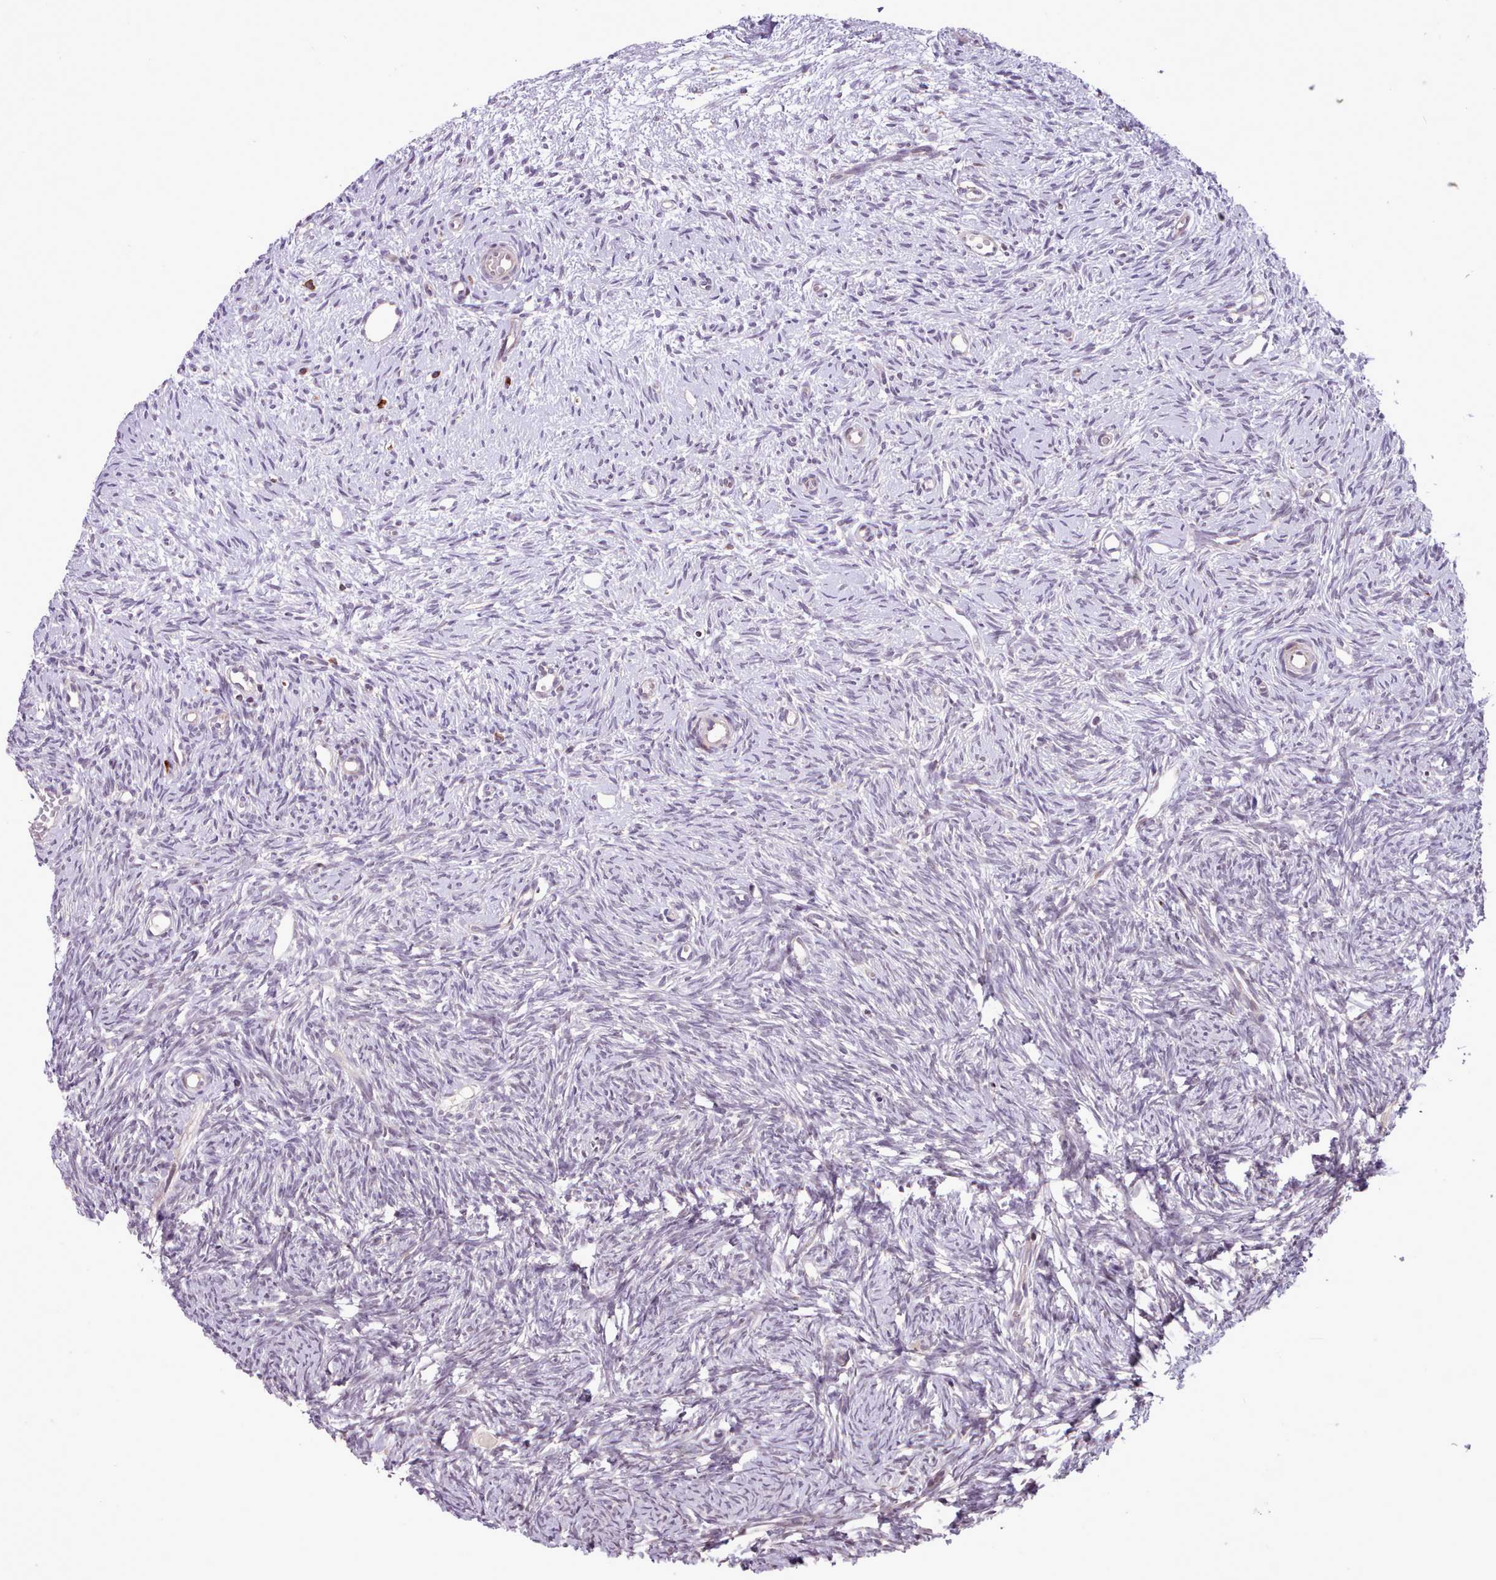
{"staining": {"intensity": "strong", "quantity": ">75%", "location": "cytoplasmic/membranous"}, "tissue": "ovary", "cell_type": "Follicle cells", "image_type": "normal", "snomed": [{"axis": "morphology", "description": "Normal tissue, NOS"}, {"axis": "topography", "description": "Ovary"}], "caption": "Approximately >75% of follicle cells in benign ovary exhibit strong cytoplasmic/membranous protein staining as visualized by brown immunohistochemical staining.", "gene": "TTLL3", "patient": {"sex": "female", "age": 51}}